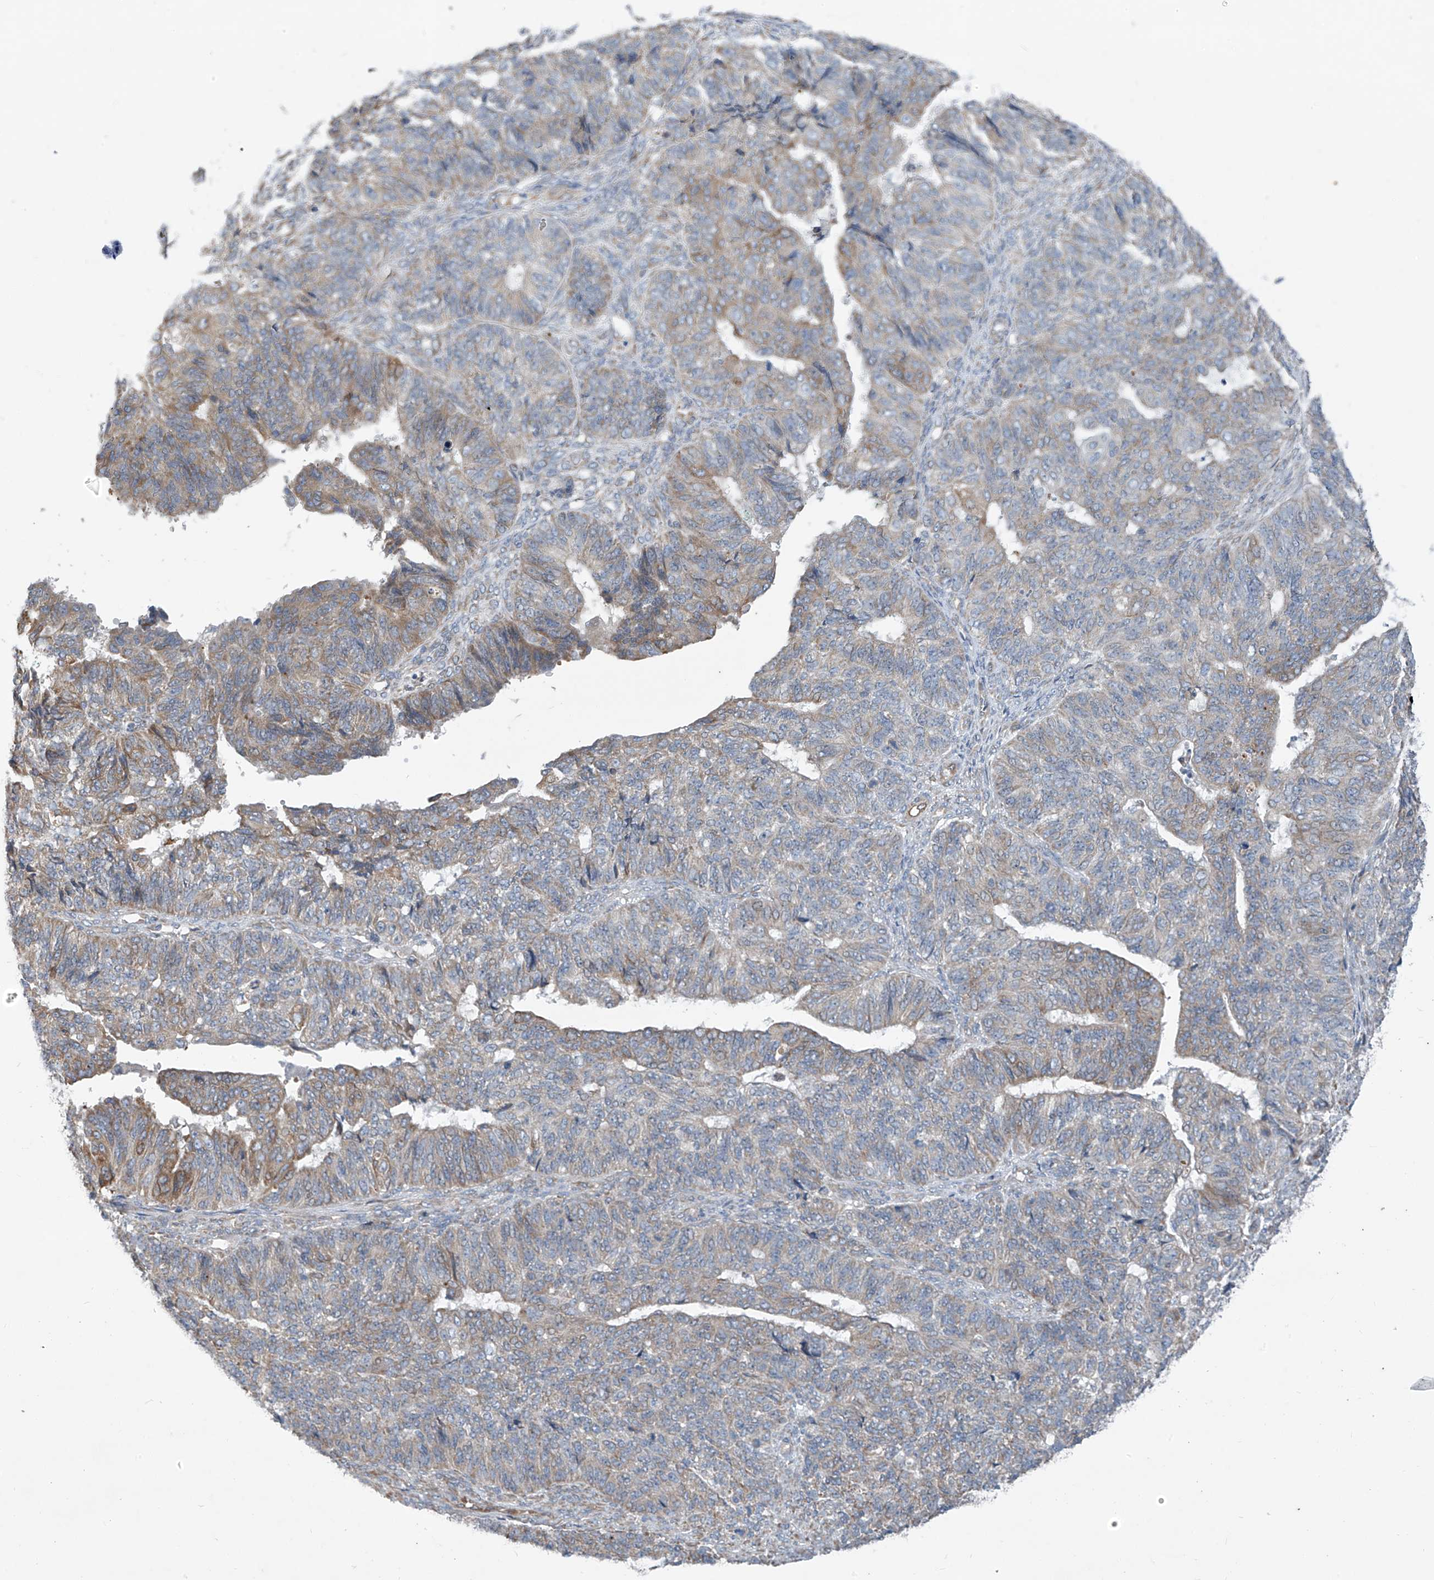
{"staining": {"intensity": "weak", "quantity": ">75%", "location": "cytoplasmic/membranous"}, "tissue": "endometrial cancer", "cell_type": "Tumor cells", "image_type": "cancer", "snomed": [{"axis": "morphology", "description": "Adenocarcinoma, NOS"}, {"axis": "topography", "description": "Endometrium"}], "caption": "Endometrial cancer was stained to show a protein in brown. There is low levels of weak cytoplasmic/membranous staining in about >75% of tumor cells.", "gene": "EOMES", "patient": {"sex": "female", "age": 32}}